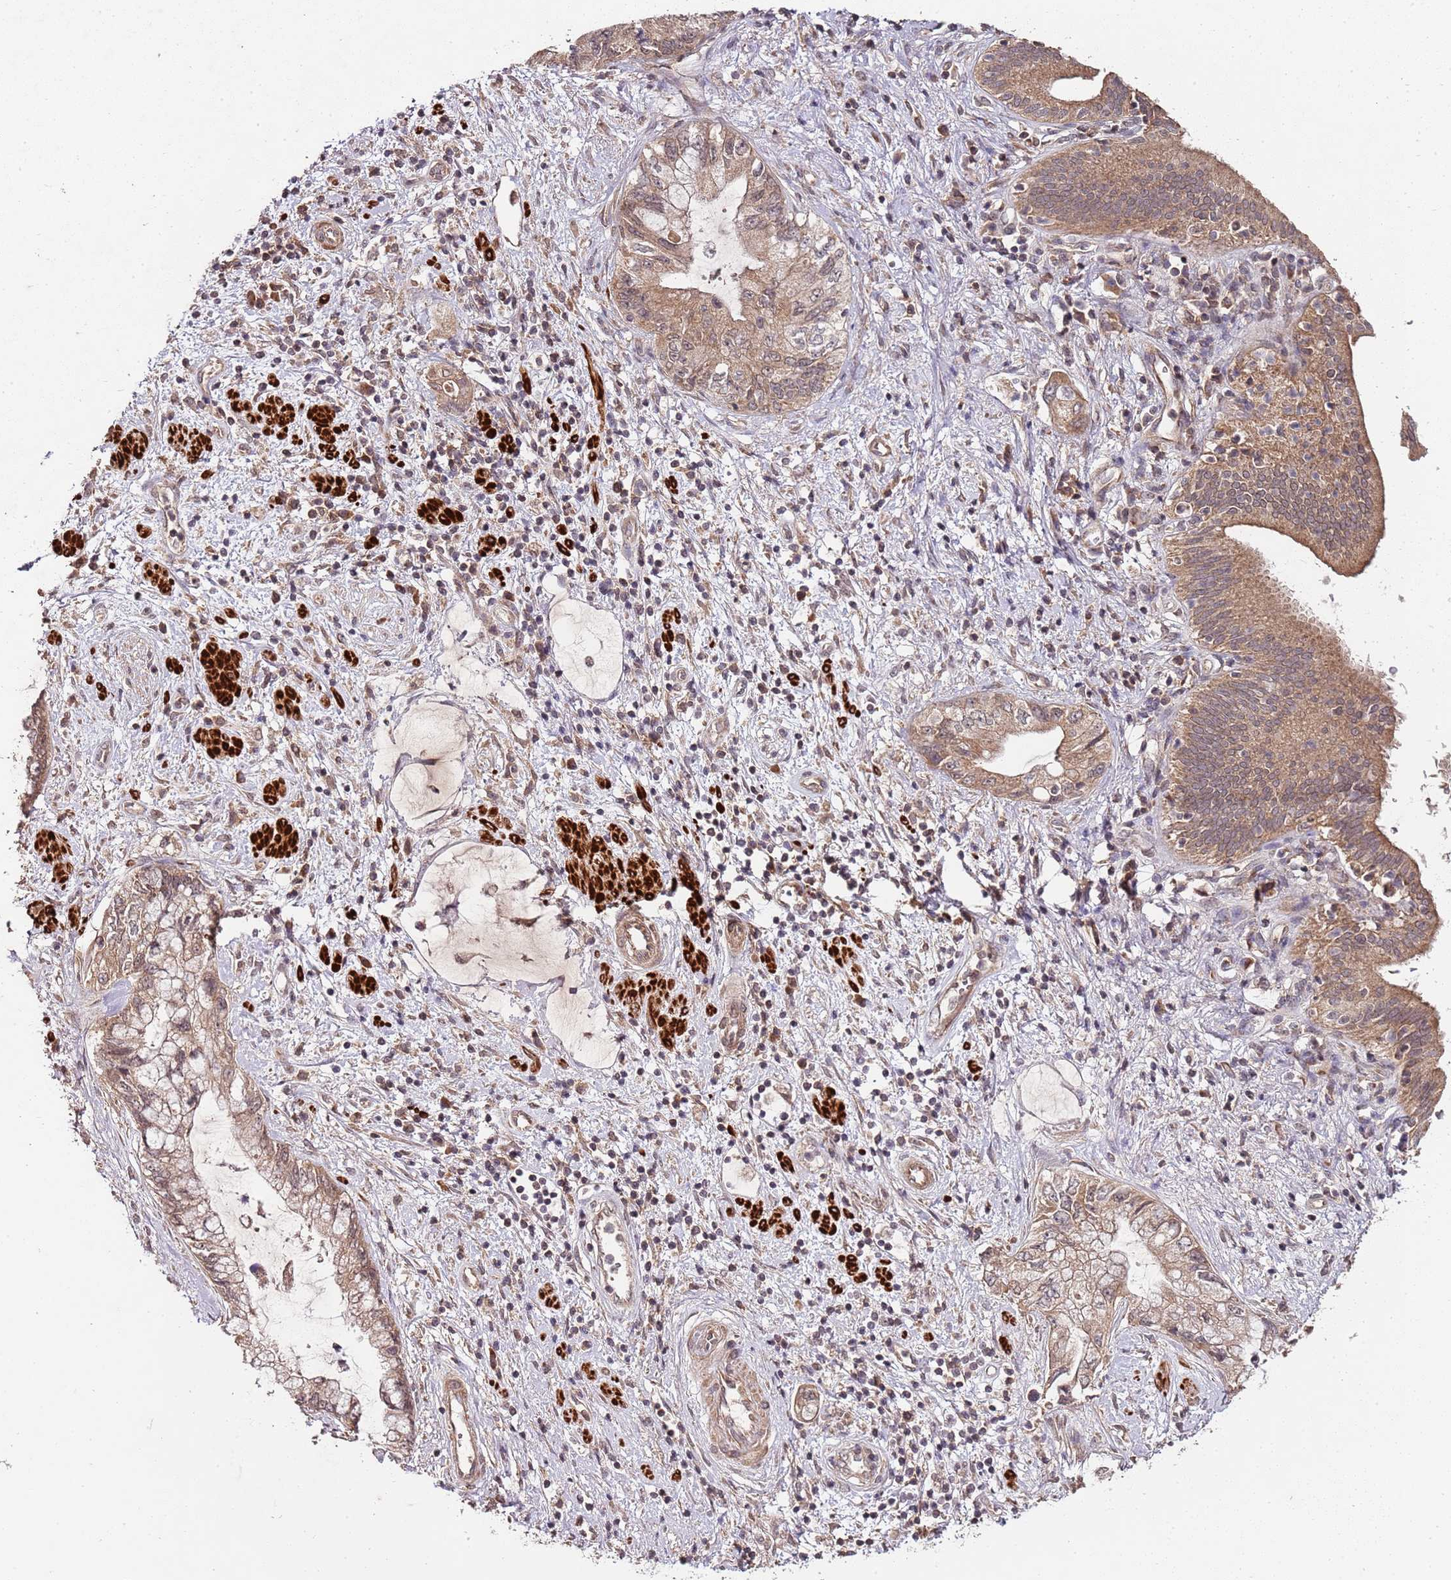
{"staining": {"intensity": "moderate", "quantity": ">75%", "location": "cytoplasmic/membranous"}, "tissue": "pancreatic cancer", "cell_type": "Tumor cells", "image_type": "cancer", "snomed": [{"axis": "morphology", "description": "Adenocarcinoma, NOS"}, {"axis": "topography", "description": "Pancreas"}], "caption": "Immunohistochemistry (IHC) image of neoplastic tissue: human pancreatic cancer stained using immunohistochemistry (IHC) exhibits medium levels of moderate protein expression localized specifically in the cytoplasmic/membranous of tumor cells, appearing as a cytoplasmic/membranous brown color.", "gene": "LIN37", "patient": {"sex": "female", "age": 73}}